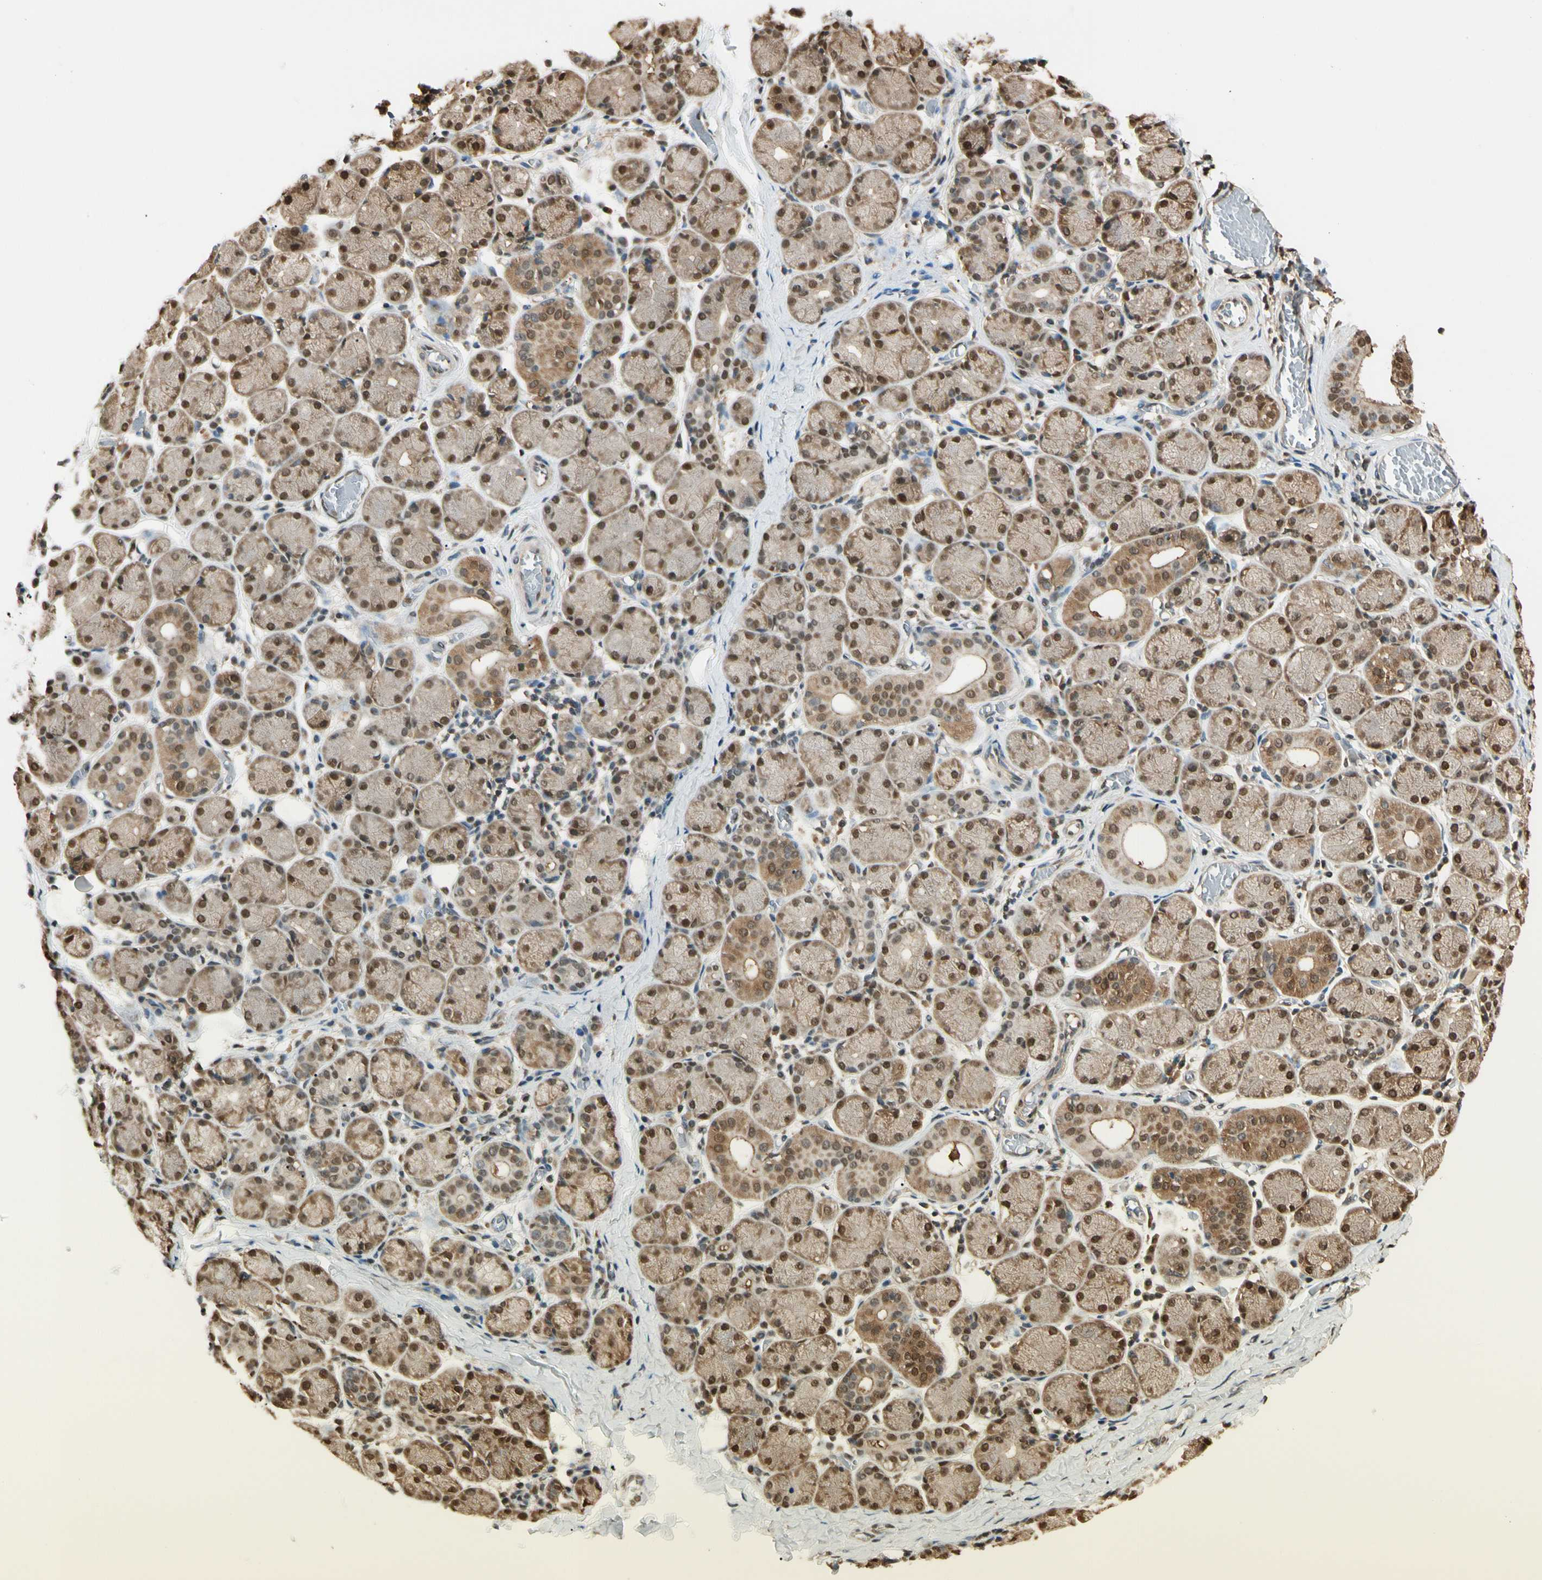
{"staining": {"intensity": "moderate", "quantity": ">75%", "location": "cytoplasmic/membranous,nuclear"}, "tissue": "salivary gland", "cell_type": "Glandular cells", "image_type": "normal", "snomed": [{"axis": "morphology", "description": "Normal tissue, NOS"}, {"axis": "topography", "description": "Salivary gland"}], "caption": "A micrograph showing moderate cytoplasmic/membranous,nuclear expression in about >75% of glandular cells in normal salivary gland, as visualized by brown immunohistochemical staining.", "gene": "PNCK", "patient": {"sex": "female", "age": 24}}